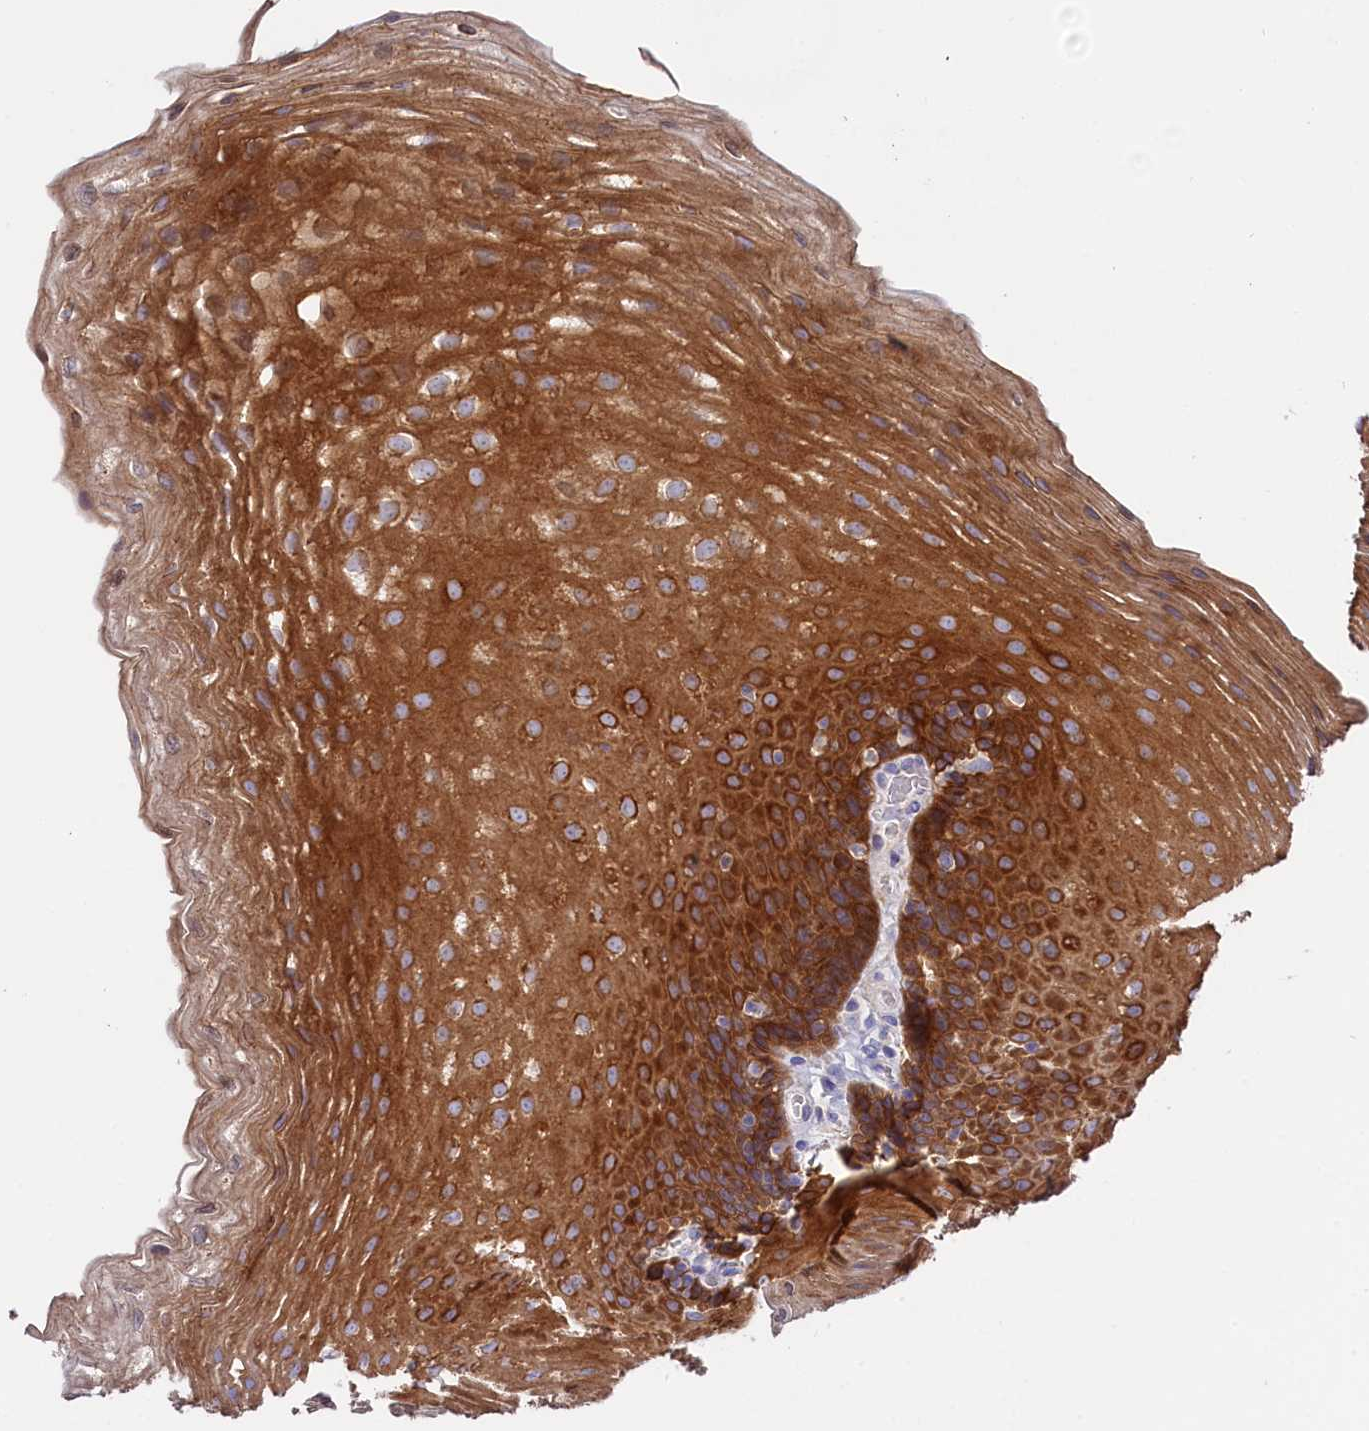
{"staining": {"intensity": "strong", "quantity": ">75%", "location": "cytoplasmic/membranous"}, "tissue": "esophagus", "cell_type": "Squamous epithelial cells", "image_type": "normal", "snomed": [{"axis": "morphology", "description": "Normal tissue, NOS"}, {"axis": "topography", "description": "Esophagus"}], "caption": "Protein analysis of benign esophagus displays strong cytoplasmic/membranous staining in about >75% of squamous epithelial cells.", "gene": "PPP1R13L", "patient": {"sex": "female", "age": 66}}